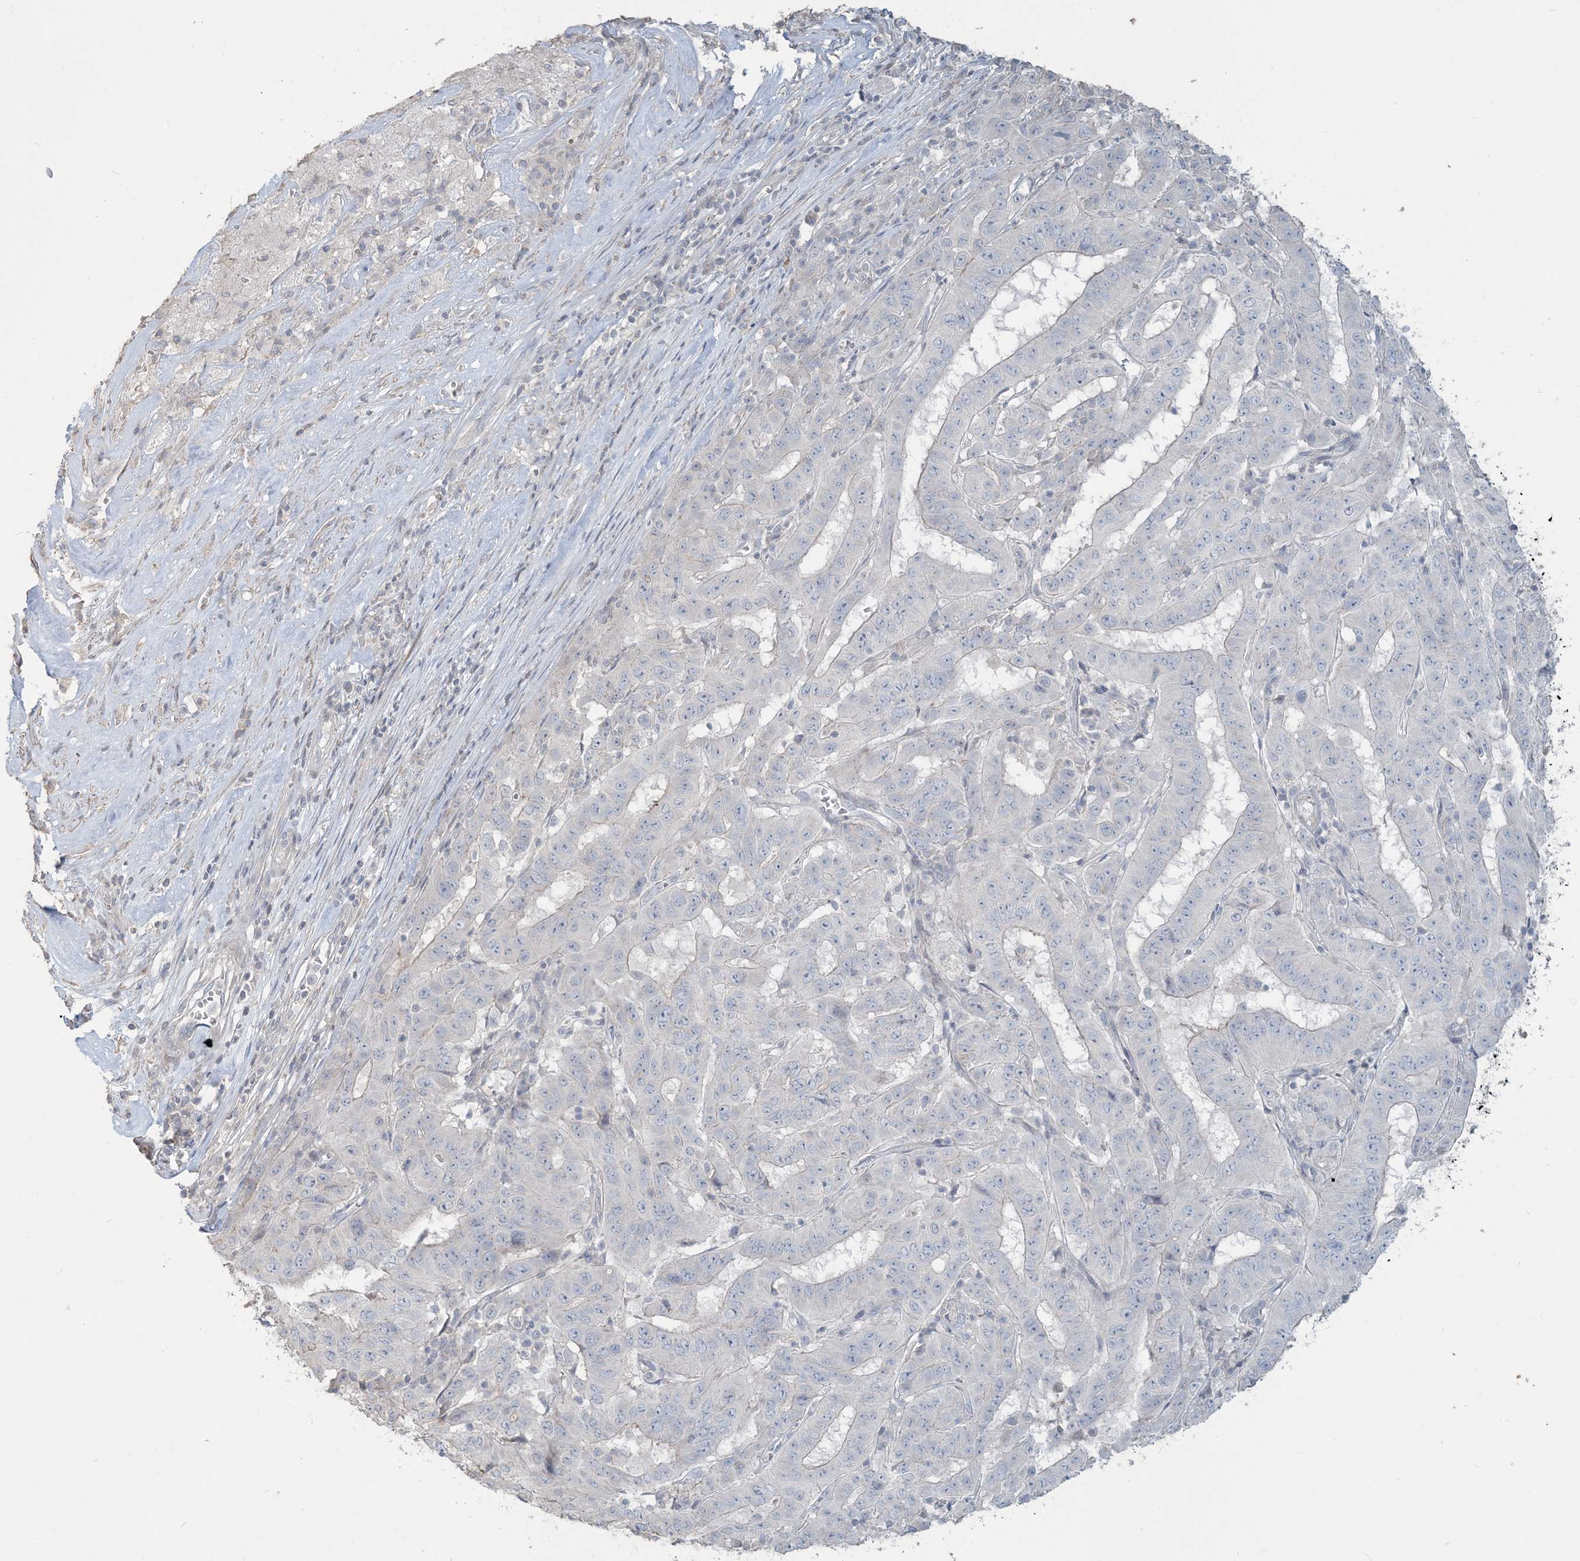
{"staining": {"intensity": "negative", "quantity": "none", "location": "none"}, "tissue": "pancreatic cancer", "cell_type": "Tumor cells", "image_type": "cancer", "snomed": [{"axis": "morphology", "description": "Adenocarcinoma, NOS"}, {"axis": "topography", "description": "Pancreas"}], "caption": "Human adenocarcinoma (pancreatic) stained for a protein using immunohistochemistry exhibits no staining in tumor cells.", "gene": "NPHS2", "patient": {"sex": "male", "age": 63}}